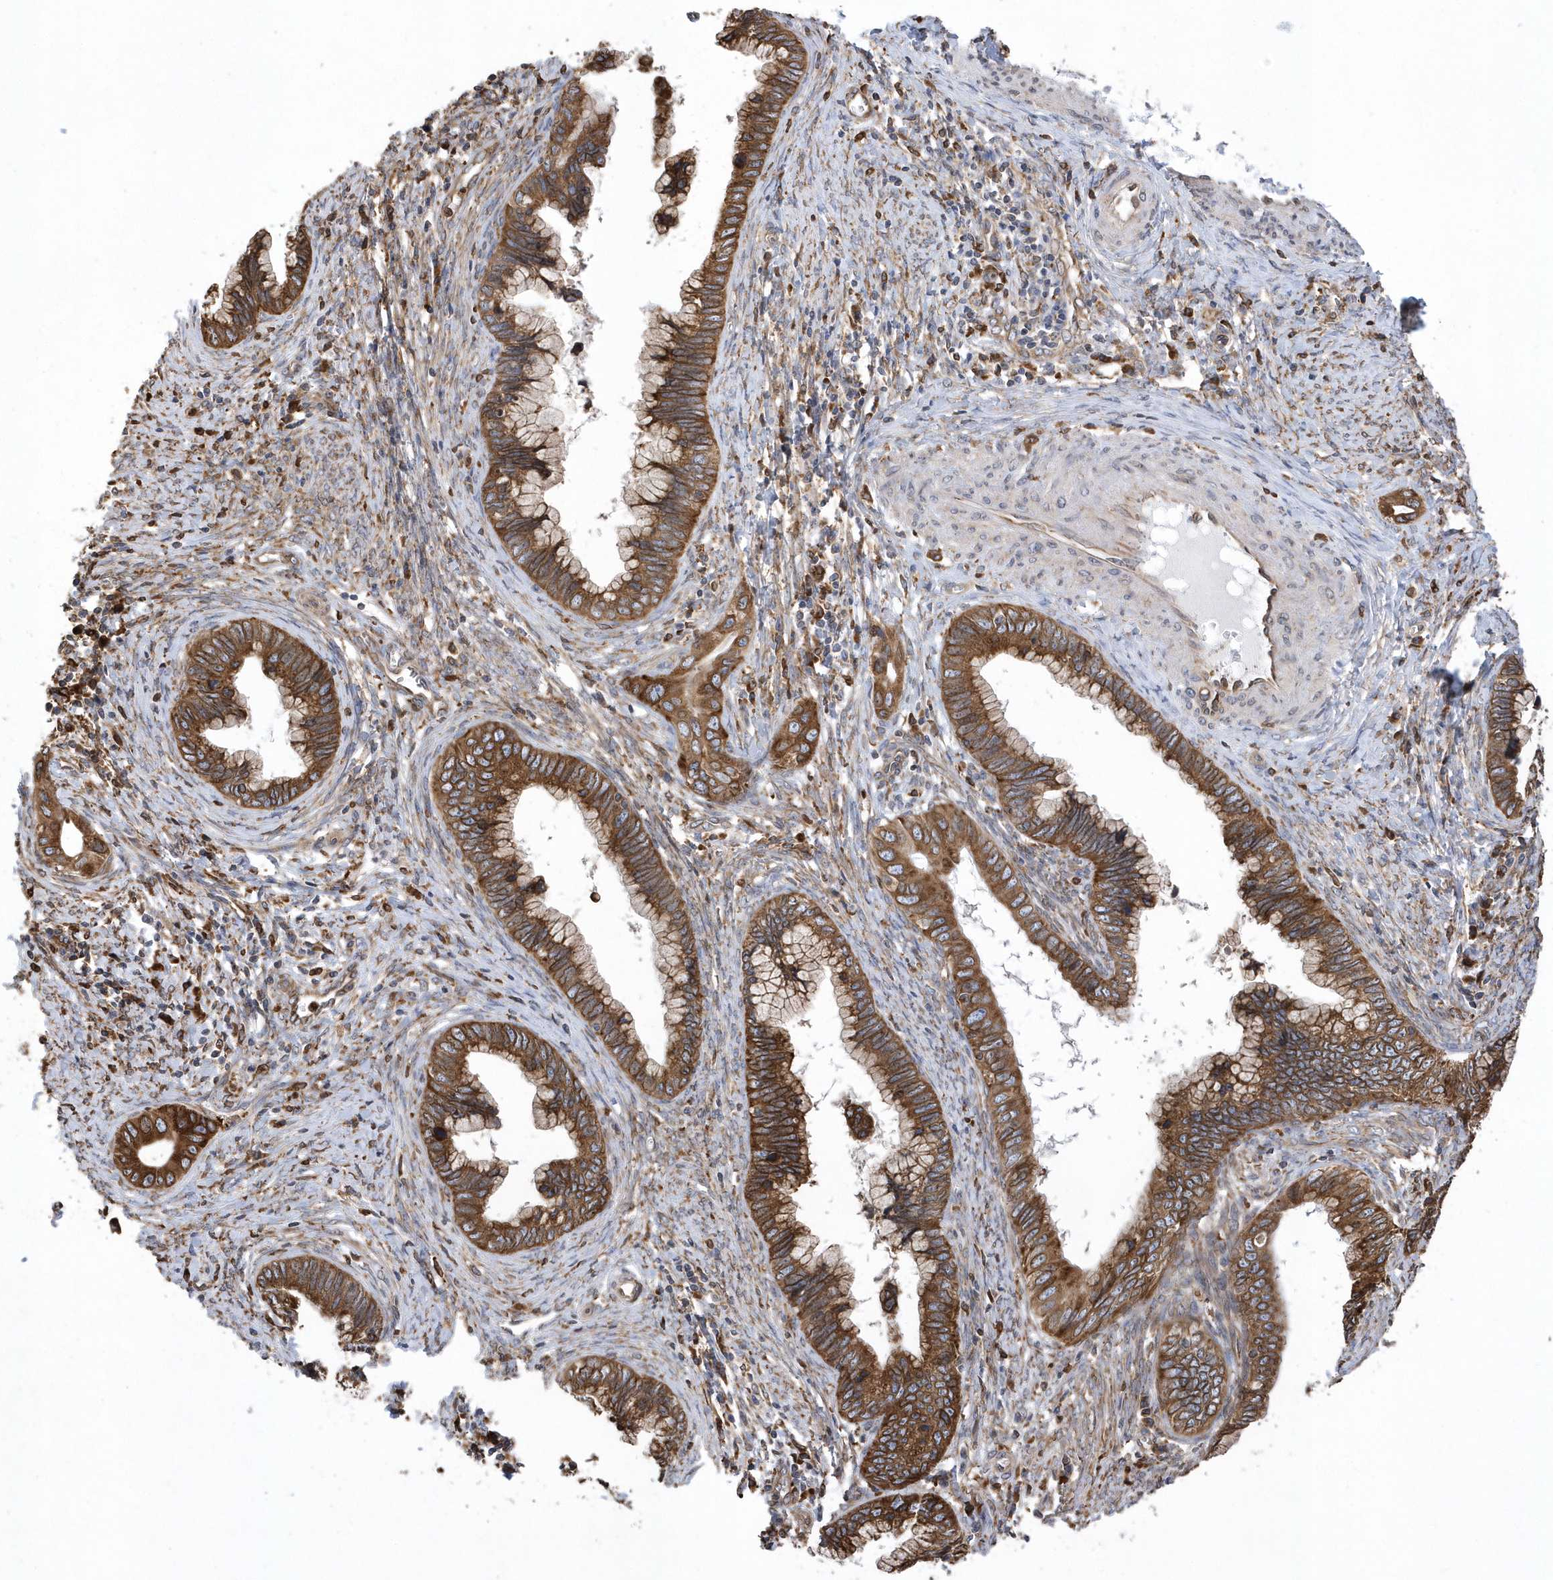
{"staining": {"intensity": "moderate", "quantity": ">75%", "location": "cytoplasmic/membranous"}, "tissue": "cervical cancer", "cell_type": "Tumor cells", "image_type": "cancer", "snomed": [{"axis": "morphology", "description": "Adenocarcinoma, NOS"}, {"axis": "topography", "description": "Cervix"}], "caption": "DAB (3,3'-diaminobenzidine) immunohistochemical staining of human cervical adenocarcinoma shows moderate cytoplasmic/membranous protein staining in approximately >75% of tumor cells. The staining was performed using DAB to visualize the protein expression in brown, while the nuclei were stained in blue with hematoxylin (Magnification: 20x).", "gene": "VAMP7", "patient": {"sex": "female", "age": 44}}